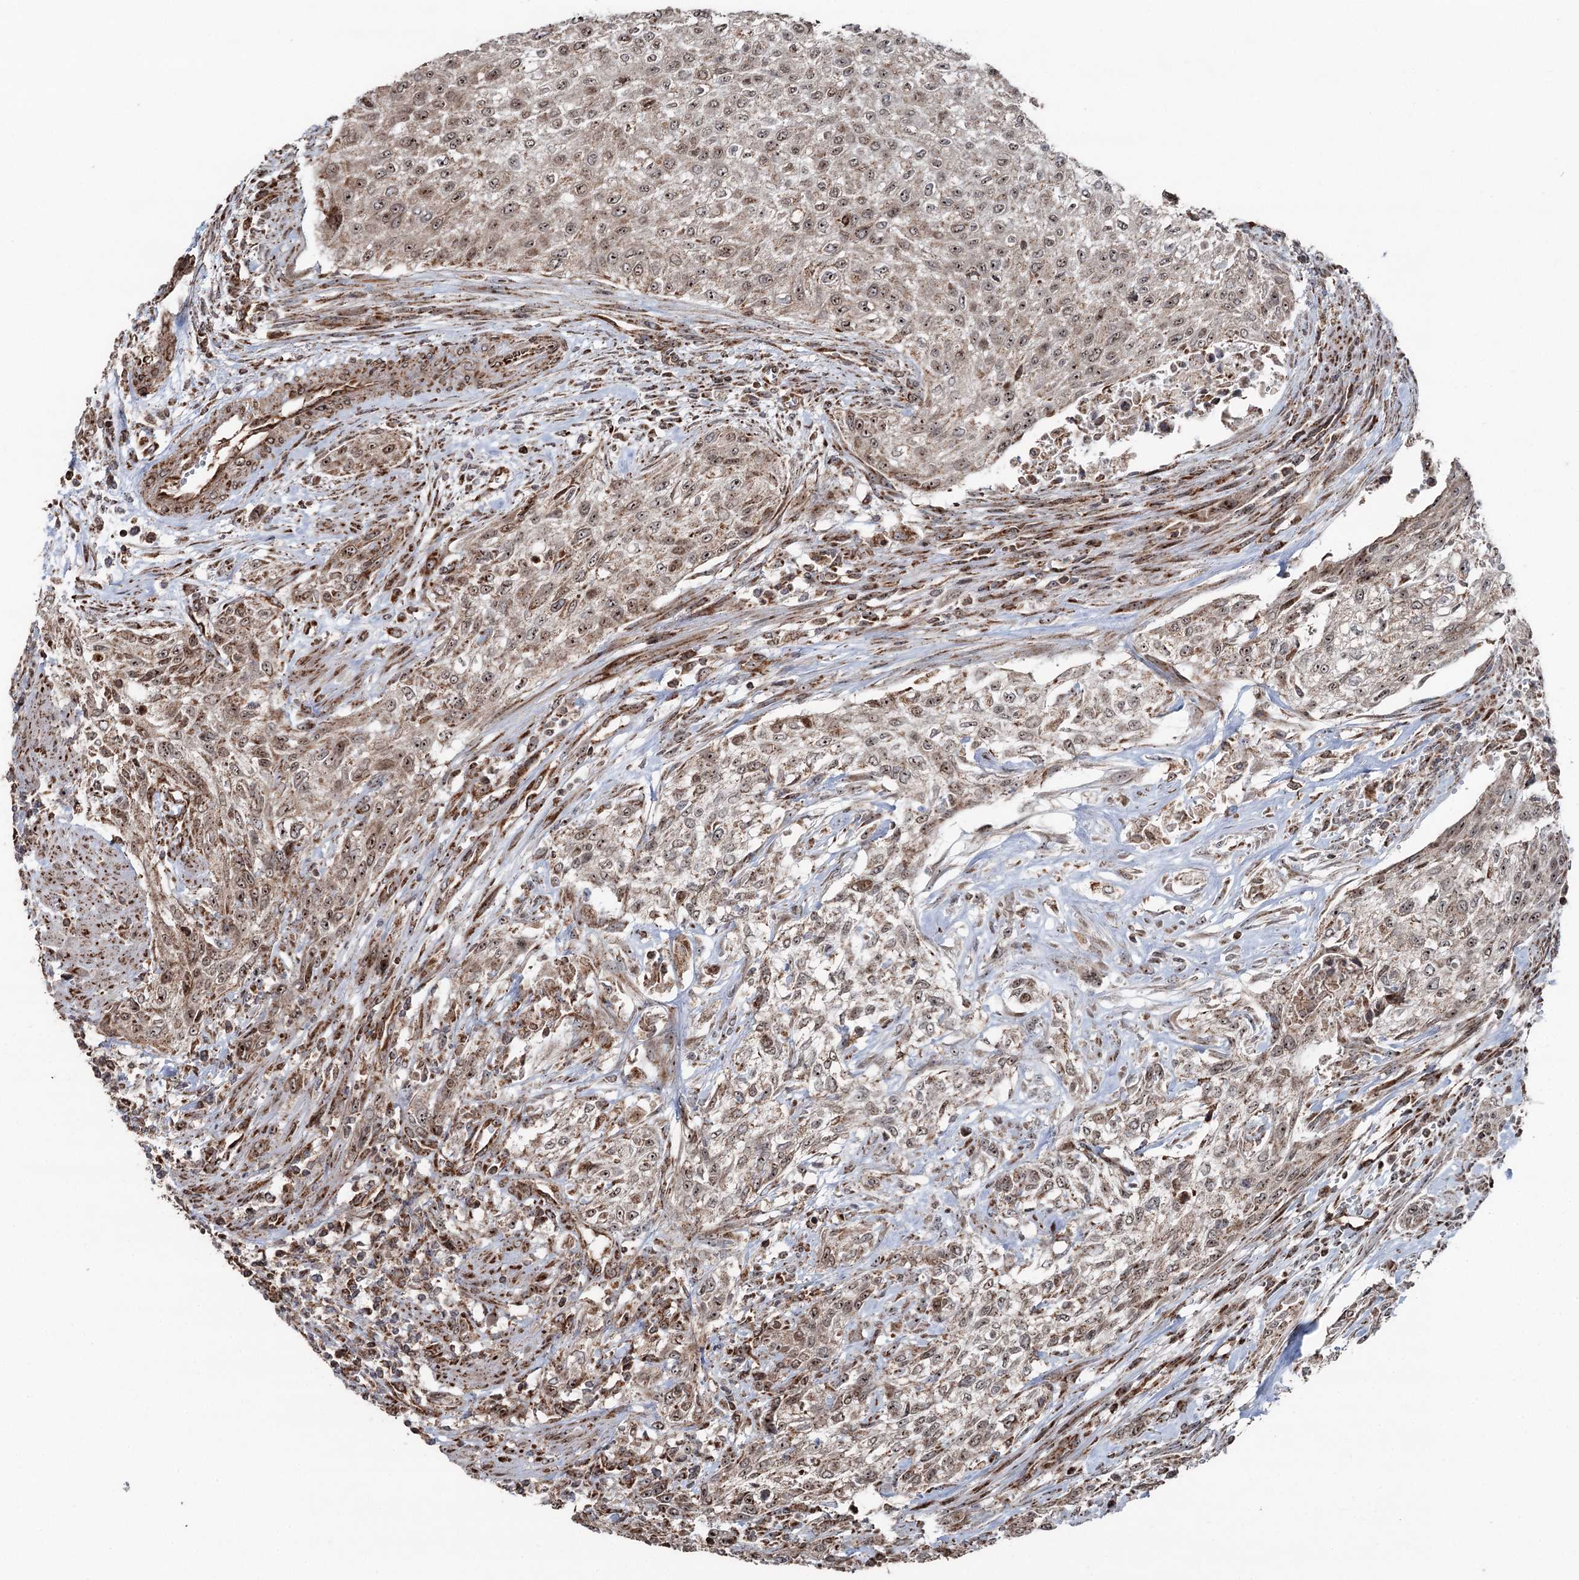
{"staining": {"intensity": "weak", "quantity": ">75%", "location": "cytoplasmic/membranous,nuclear"}, "tissue": "urothelial cancer", "cell_type": "Tumor cells", "image_type": "cancer", "snomed": [{"axis": "morphology", "description": "Urothelial carcinoma, High grade"}, {"axis": "topography", "description": "Urinary bladder"}], "caption": "IHC histopathology image of high-grade urothelial carcinoma stained for a protein (brown), which shows low levels of weak cytoplasmic/membranous and nuclear staining in approximately >75% of tumor cells.", "gene": "STEEP1", "patient": {"sex": "male", "age": 35}}